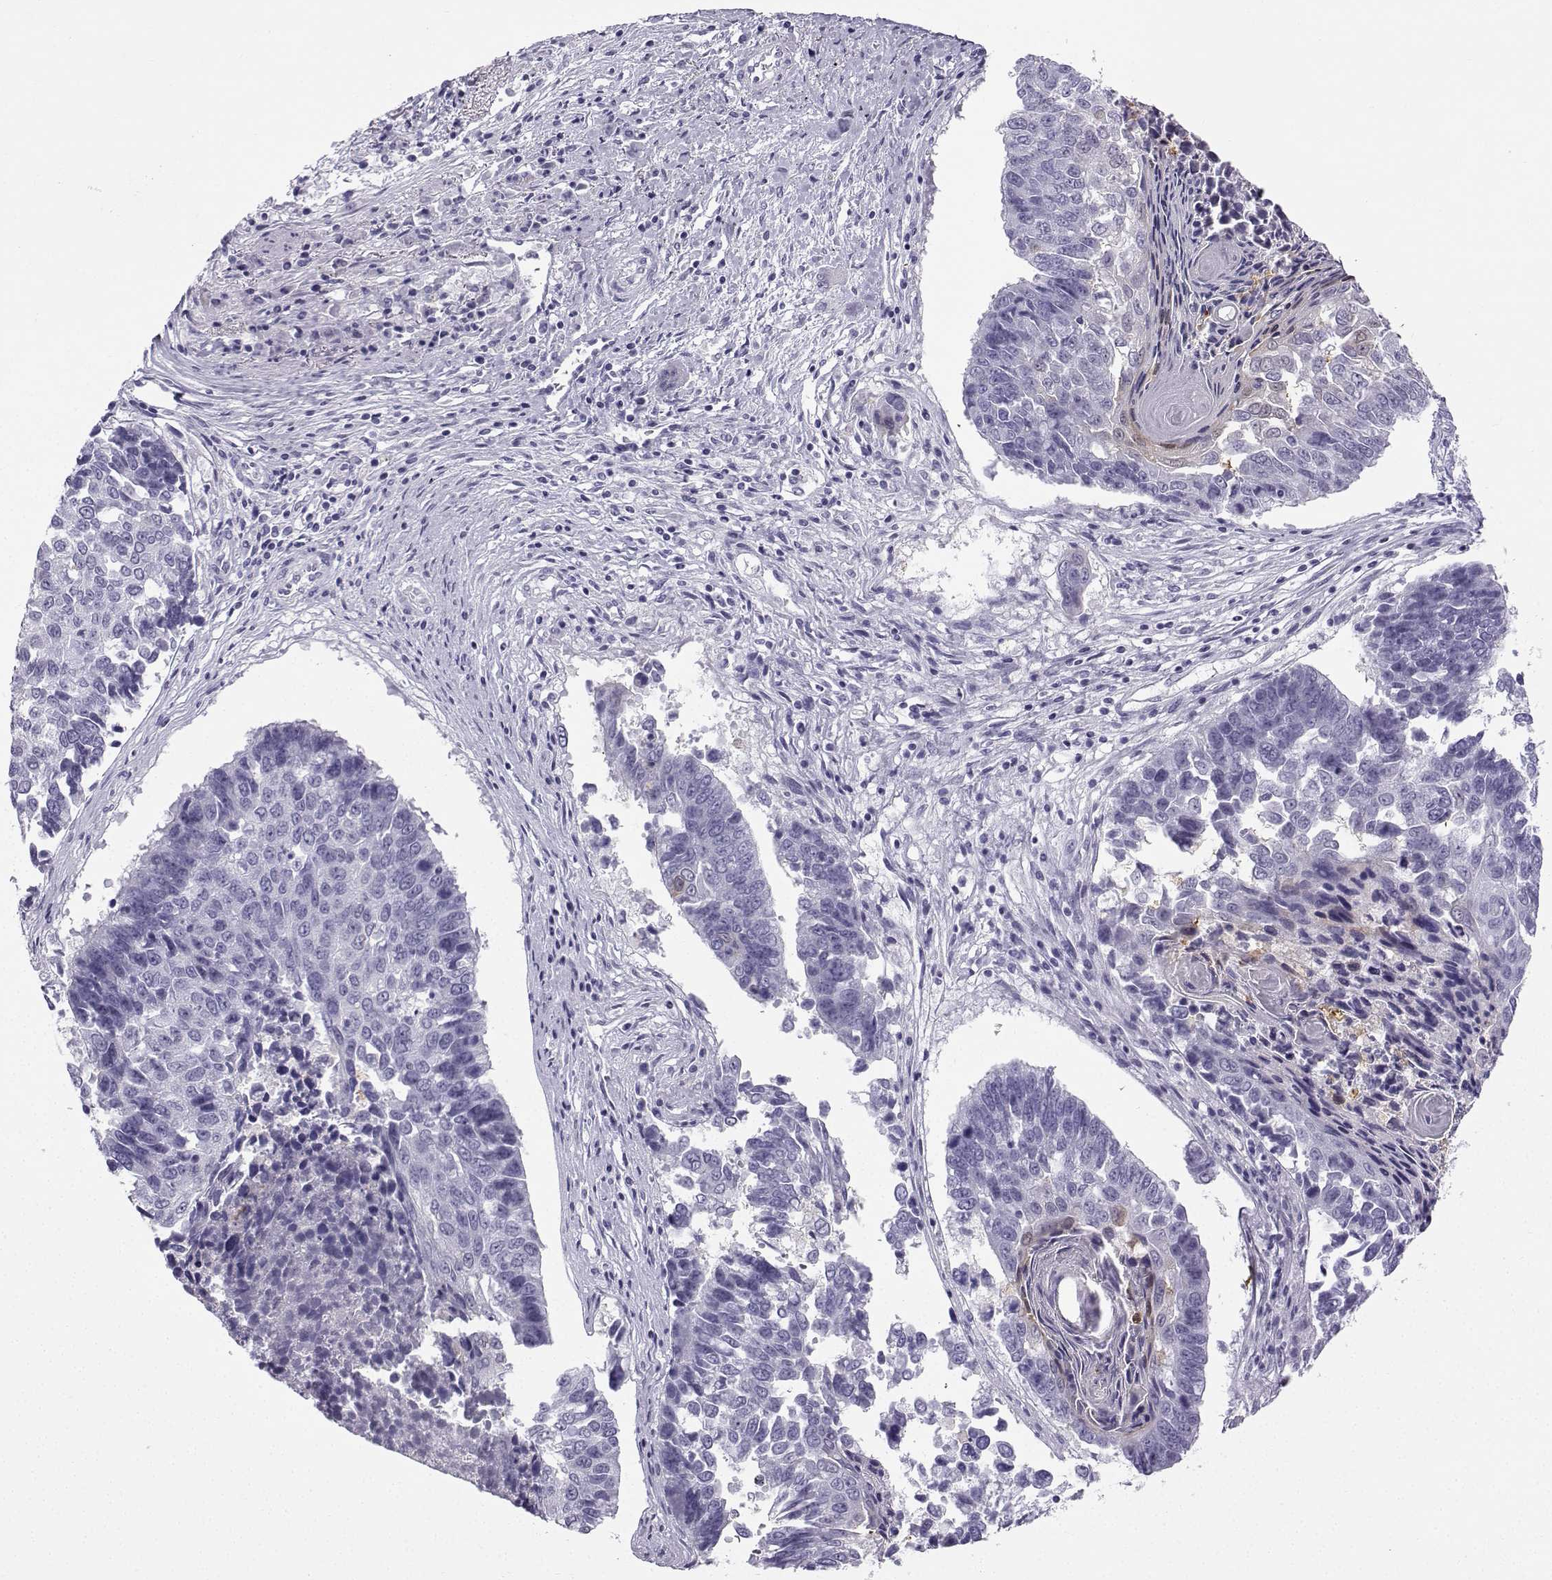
{"staining": {"intensity": "negative", "quantity": "none", "location": "none"}, "tissue": "lung cancer", "cell_type": "Tumor cells", "image_type": "cancer", "snomed": [{"axis": "morphology", "description": "Squamous cell carcinoma, NOS"}, {"axis": "topography", "description": "Lung"}], "caption": "This is an IHC image of squamous cell carcinoma (lung). There is no expression in tumor cells.", "gene": "ZBTB8B", "patient": {"sex": "male", "age": 73}}